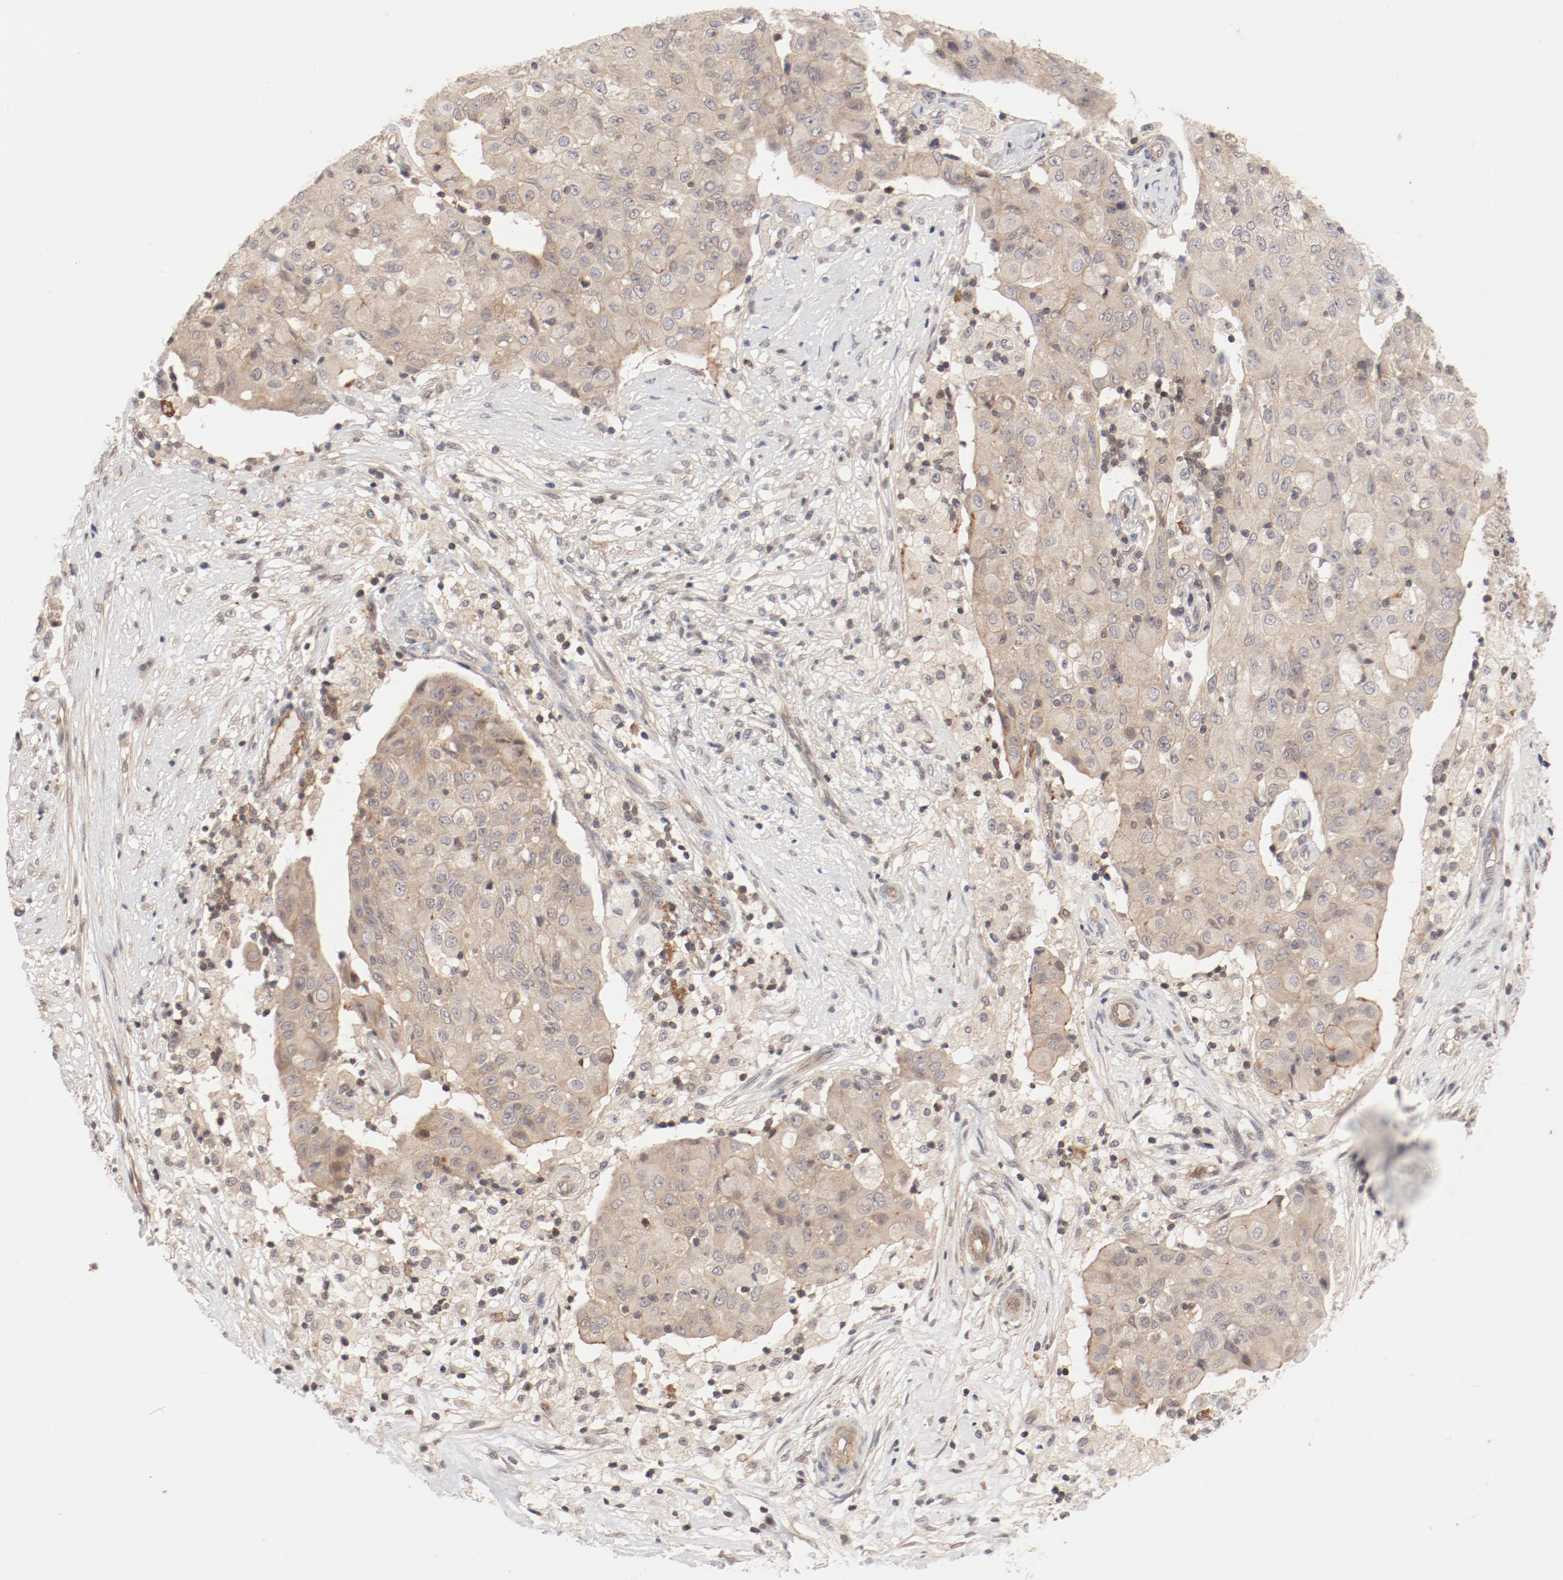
{"staining": {"intensity": "weak", "quantity": "25%-75%", "location": "cytoplasmic/membranous"}, "tissue": "ovarian cancer", "cell_type": "Tumor cells", "image_type": "cancer", "snomed": [{"axis": "morphology", "description": "Carcinoma, endometroid"}, {"axis": "topography", "description": "Ovary"}], "caption": "Protein expression analysis of ovarian cancer (endometroid carcinoma) reveals weak cytoplasmic/membranous expression in about 25%-75% of tumor cells. (DAB IHC, brown staining for protein, blue staining for nuclei).", "gene": "ZNF267", "patient": {"sex": "female", "age": 42}}